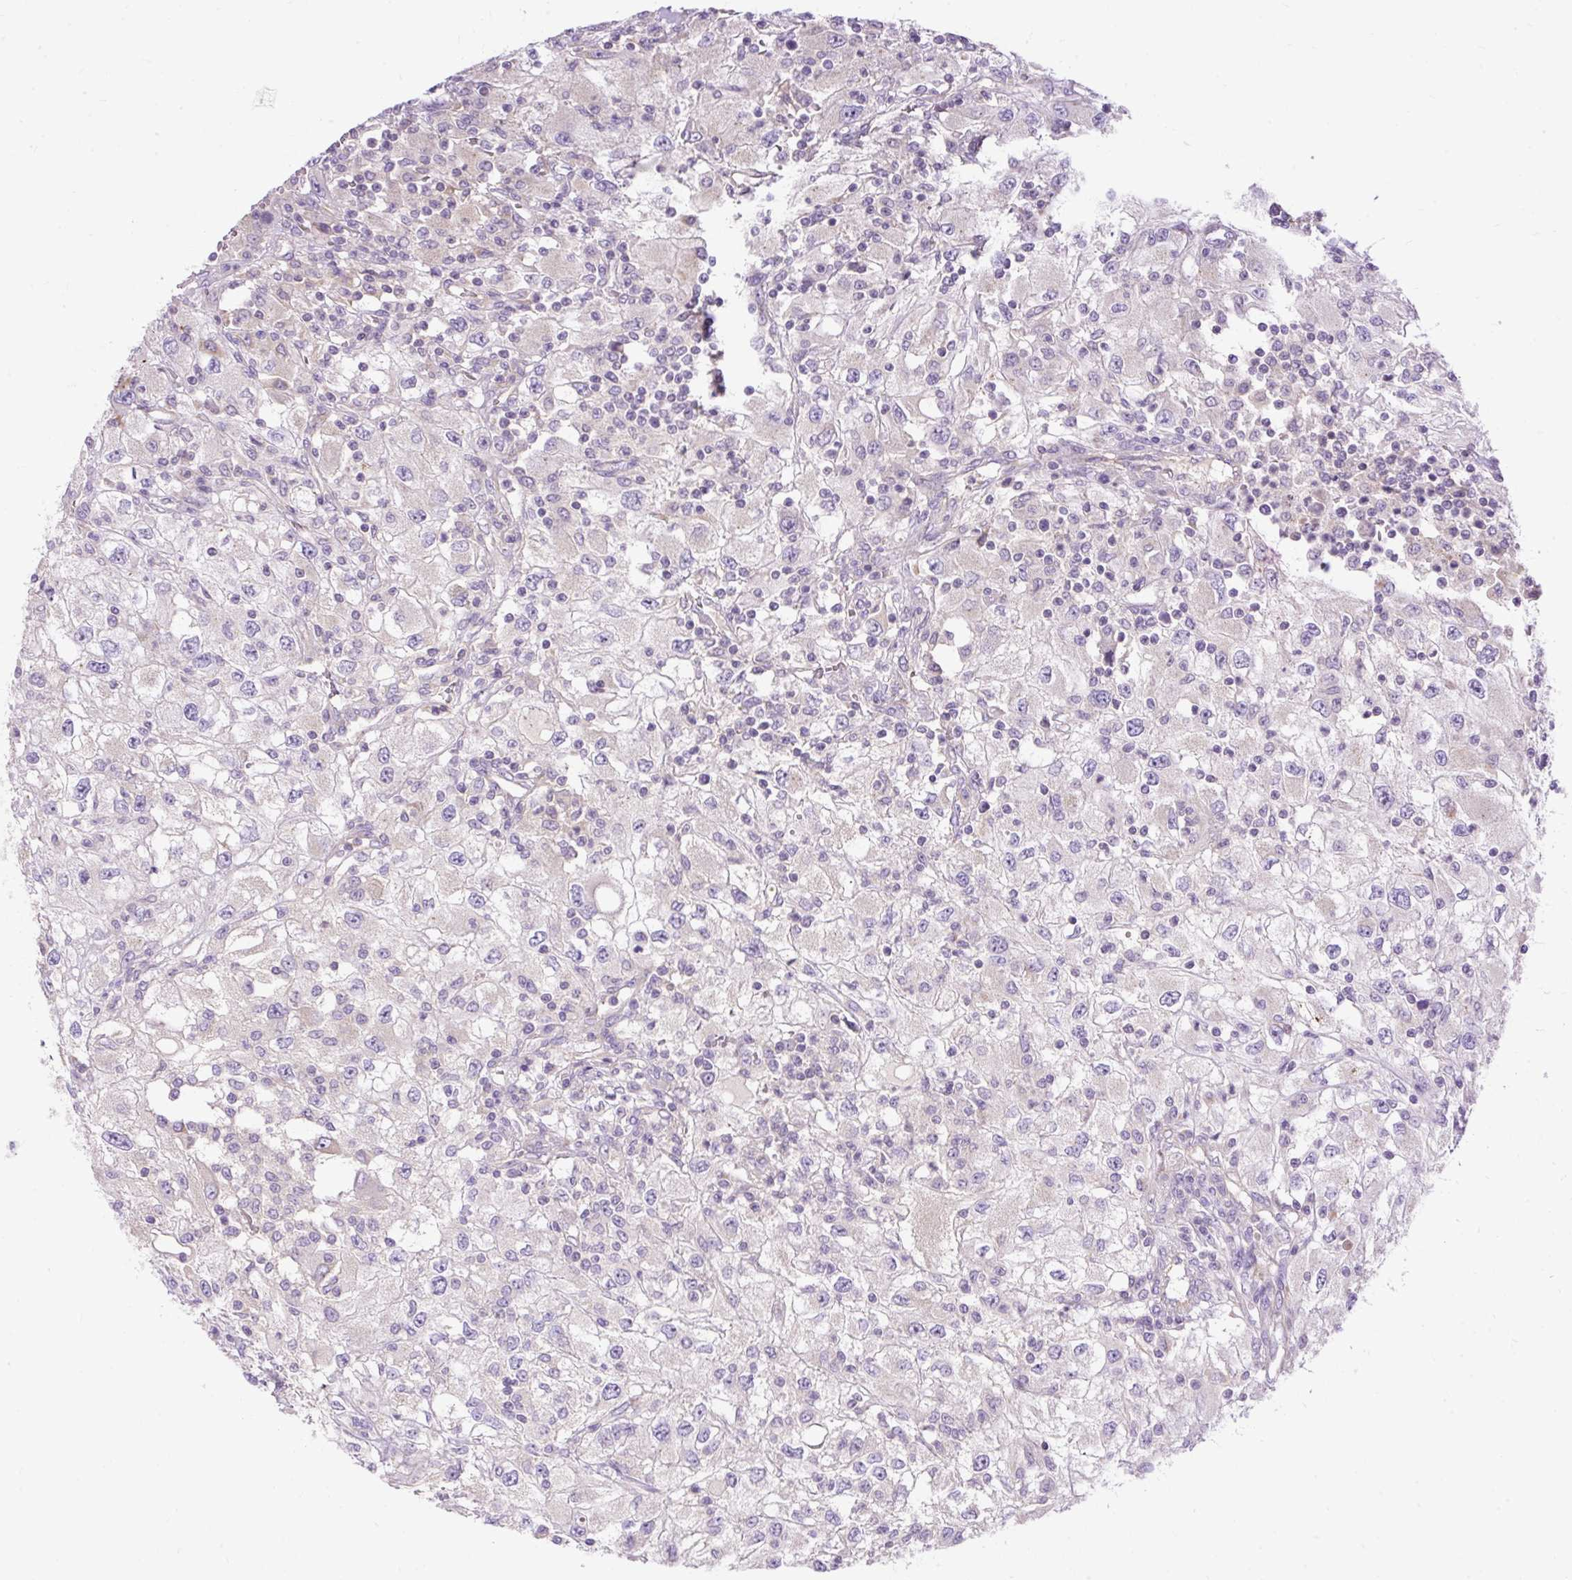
{"staining": {"intensity": "negative", "quantity": "none", "location": "none"}, "tissue": "renal cancer", "cell_type": "Tumor cells", "image_type": "cancer", "snomed": [{"axis": "morphology", "description": "Adenocarcinoma, NOS"}, {"axis": "topography", "description": "Kidney"}], "caption": "Tumor cells show no significant expression in renal adenocarcinoma.", "gene": "HEXB", "patient": {"sex": "female", "age": 67}}